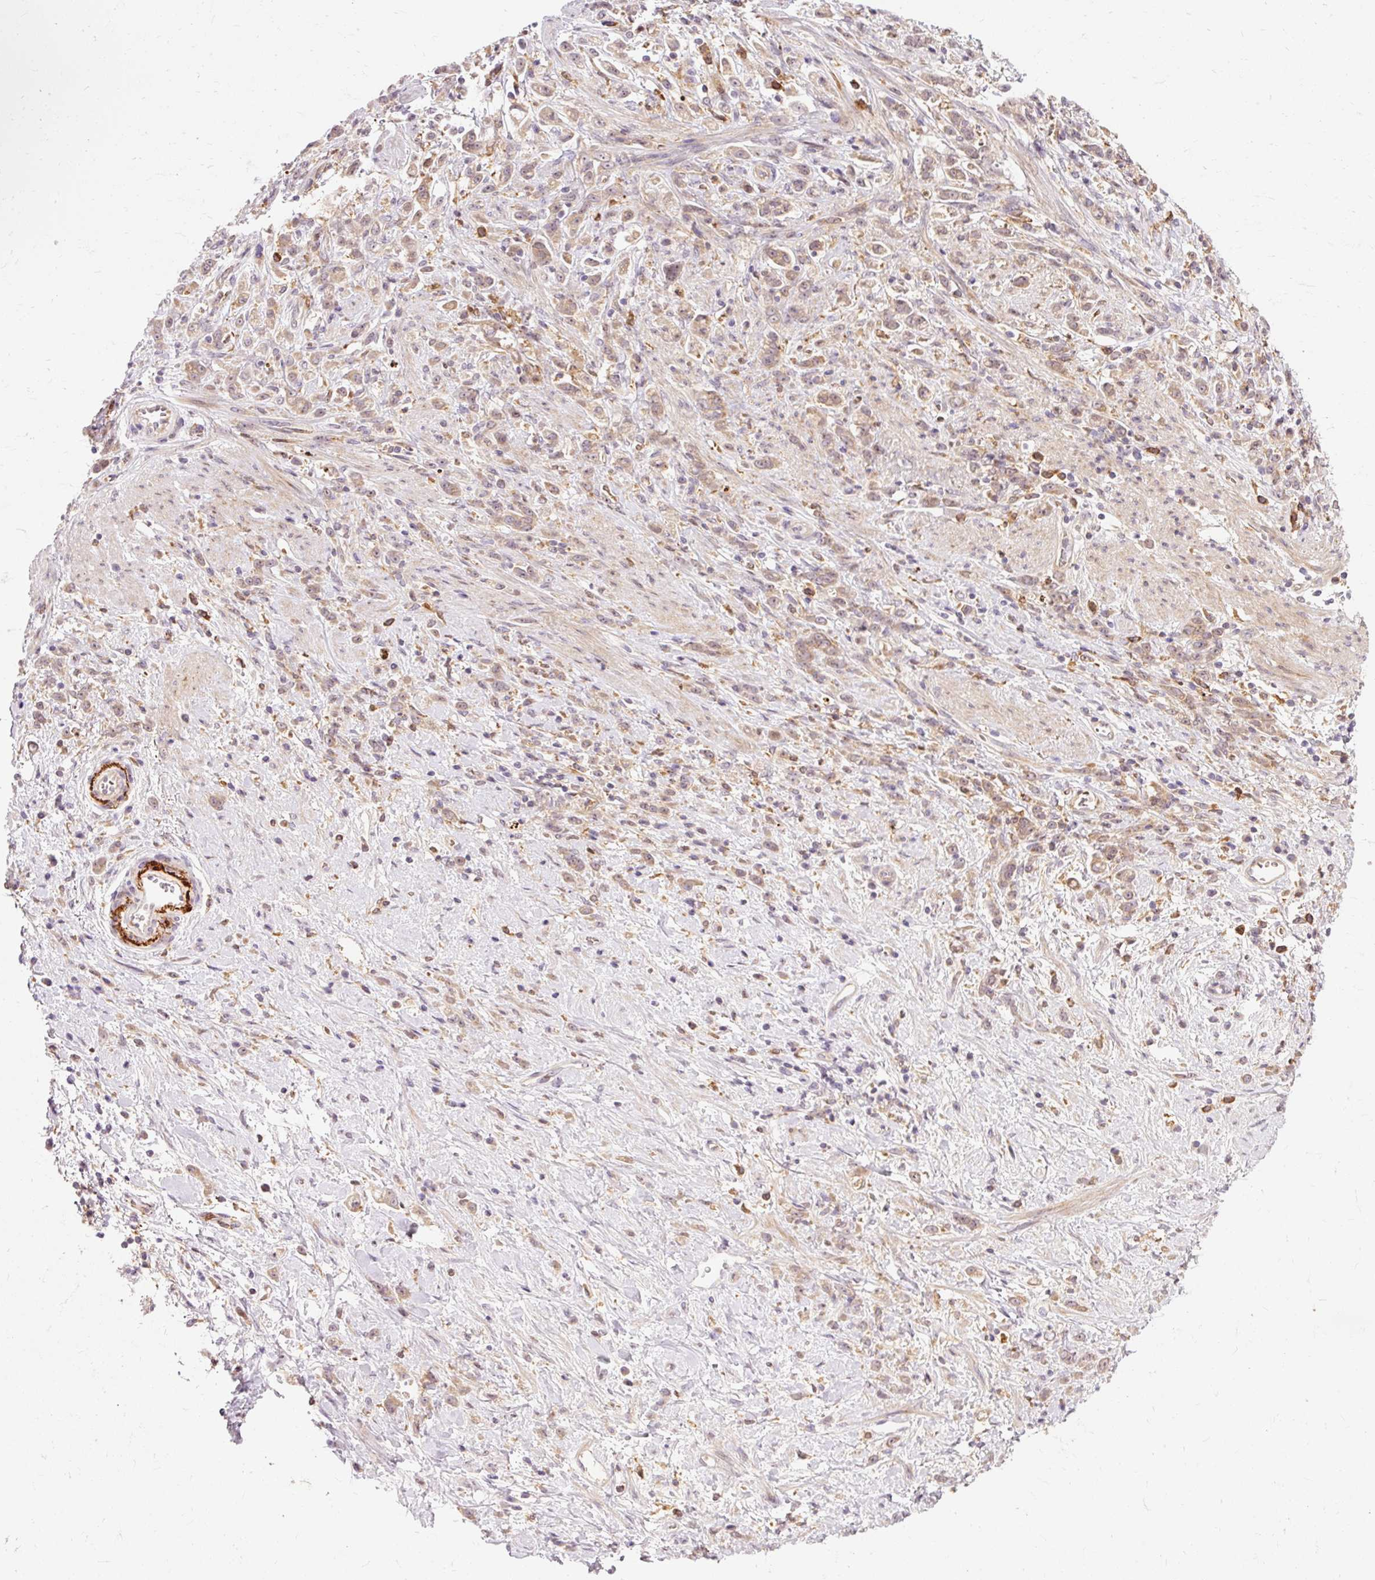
{"staining": {"intensity": "moderate", "quantity": ">75%", "location": "cytoplasmic/membranous"}, "tissue": "stomach cancer", "cell_type": "Tumor cells", "image_type": "cancer", "snomed": [{"axis": "morphology", "description": "Adenocarcinoma, NOS"}, {"axis": "topography", "description": "Stomach"}], "caption": "A photomicrograph of adenocarcinoma (stomach) stained for a protein reveals moderate cytoplasmic/membranous brown staining in tumor cells. (IHC, brightfield microscopy, high magnification).", "gene": "CEBPZ", "patient": {"sex": "female", "age": 60}}